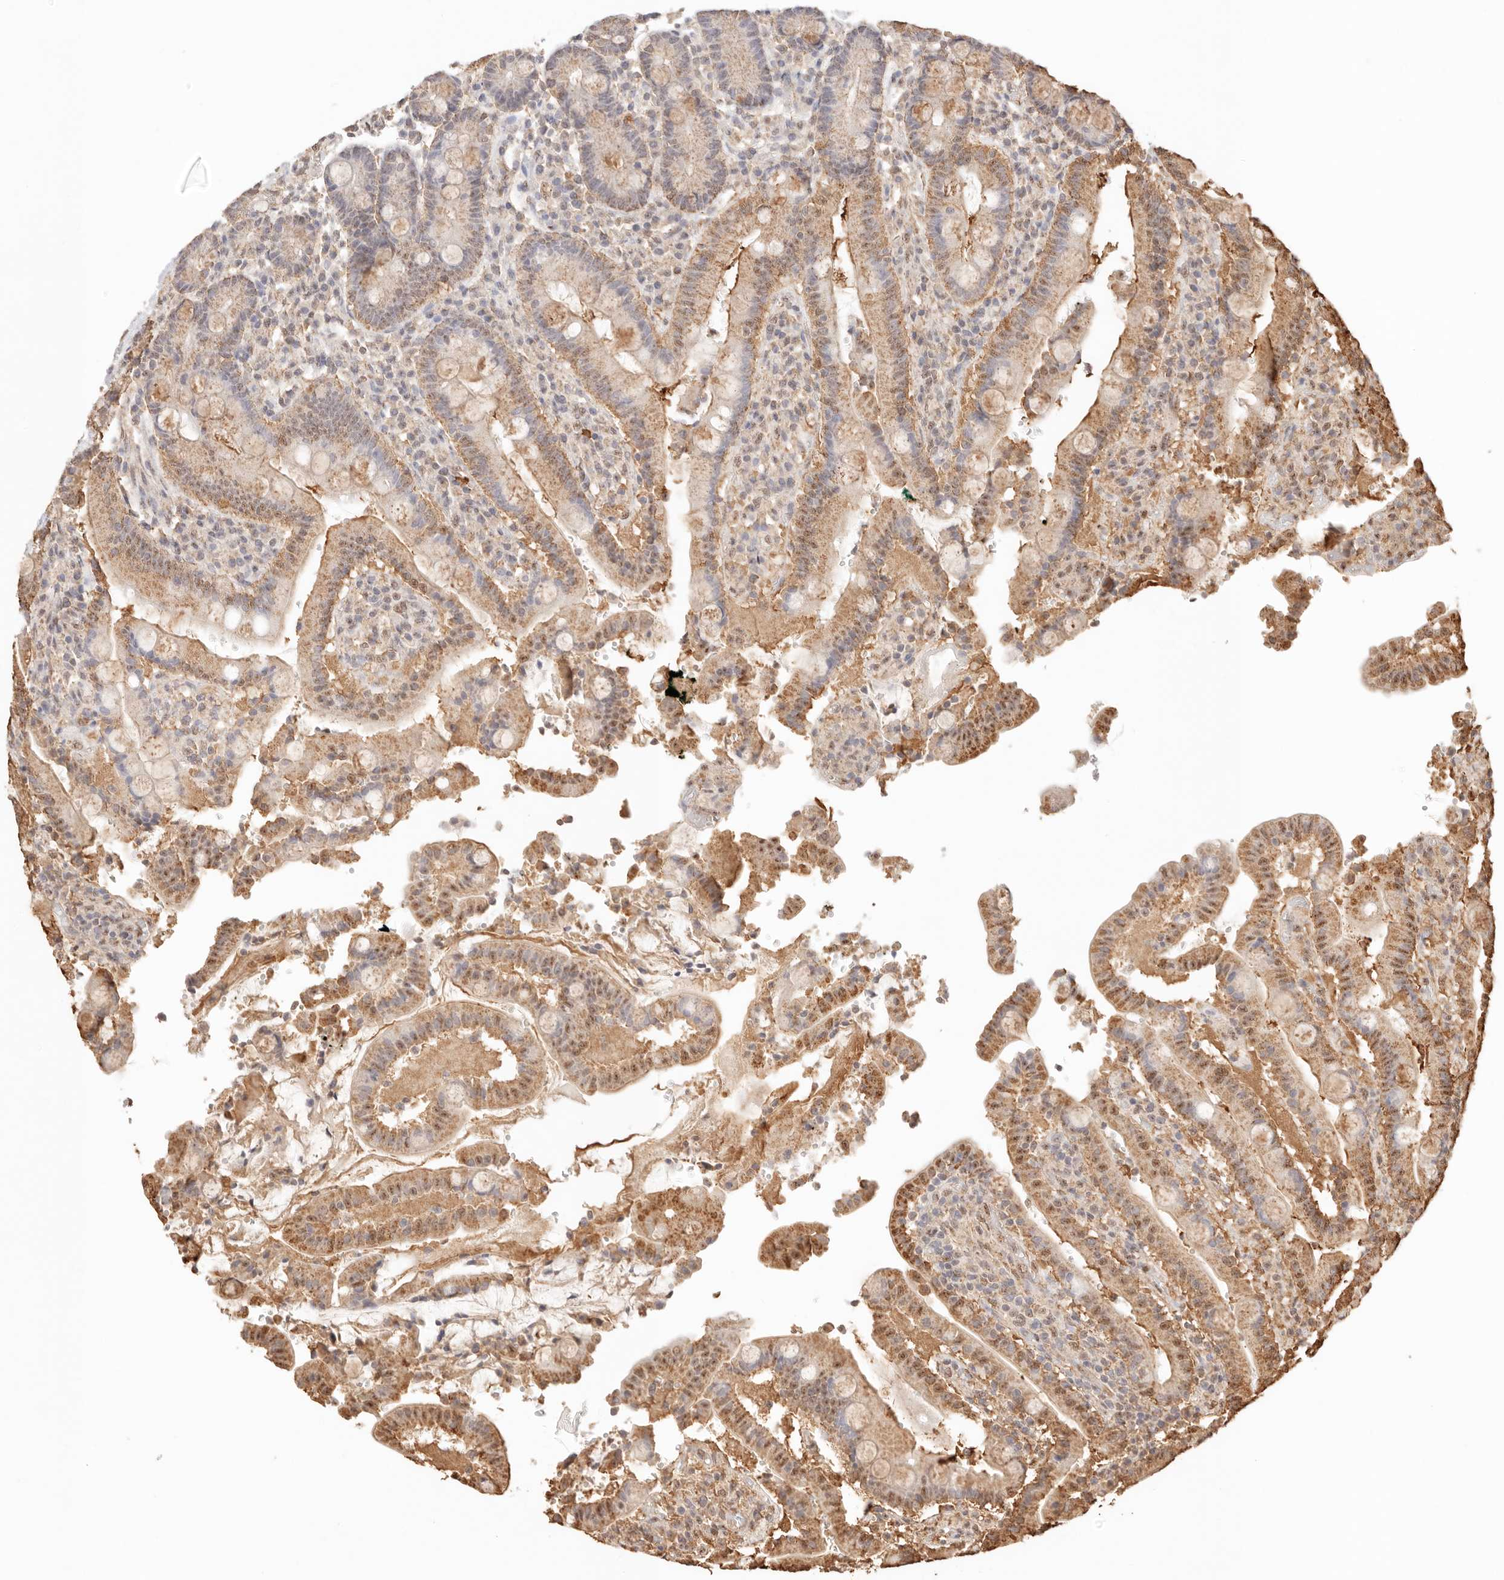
{"staining": {"intensity": "moderate", "quantity": ">75%", "location": "cytoplasmic/membranous,nuclear"}, "tissue": "duodenum", "cell_type": "Glandular cells", "image_type": "normal", "snomed": [{"axis": "morphology", "description": "Normal tissue, NOS"}, {"axis": "topography", "description": "Small intestine, NOS"}], "caption": "Glandular cells reveal medium levels of moderate cytoplasmic/membranous,nuclear positivity in approximately >75% of cells in benign human duodenum.", "gene": "IL1R2", "patient": {"sex": "female", "age": 71}}